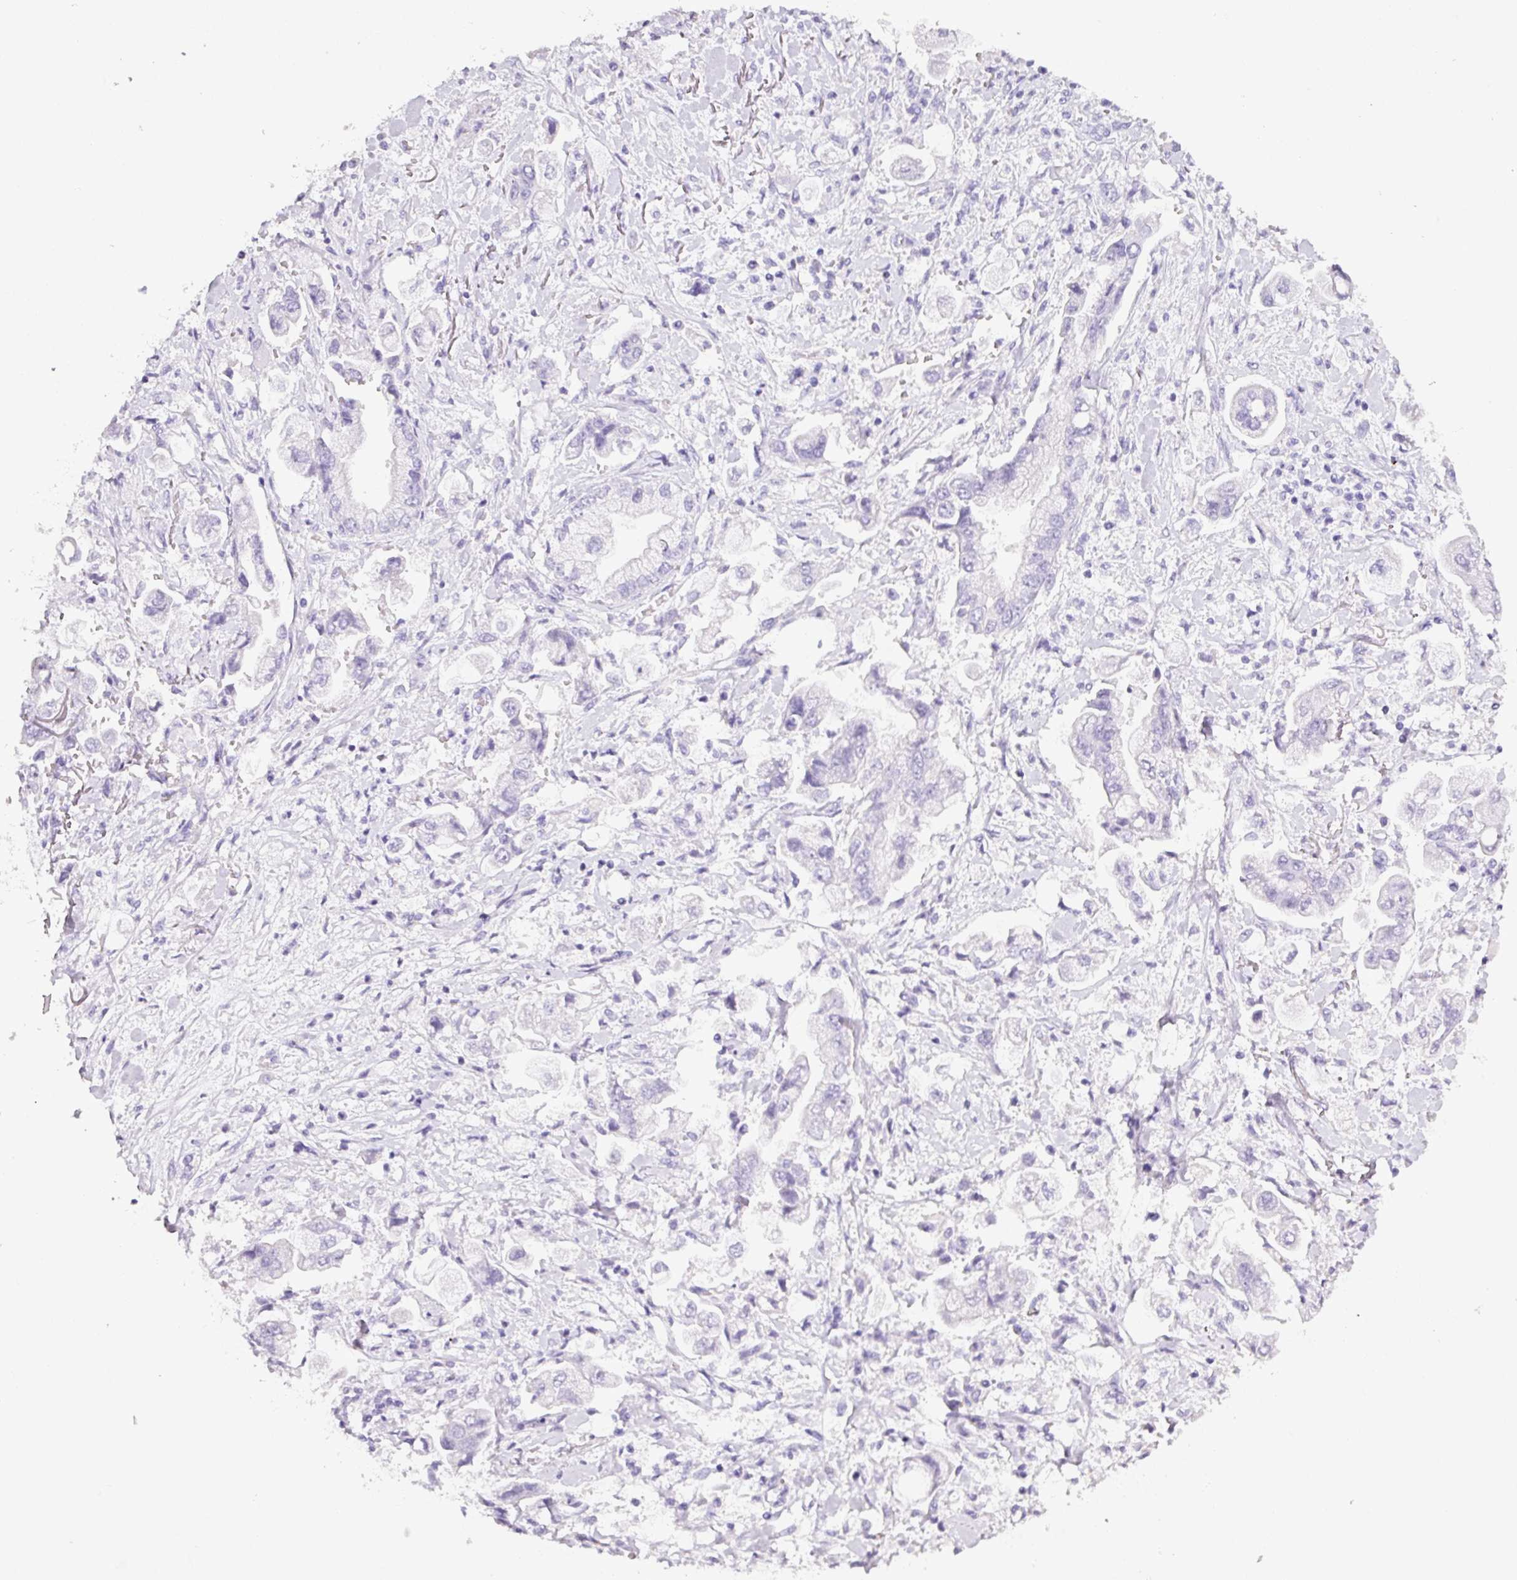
{"staining": {"intensity": "negative", "quantity": "none", "location": "none"}, "tissue": "stomach cancer", "cell_type": "Tumor cells", "image_type": "cancer", "snomed": [{"axis": "morphology", "description": "Adenocarcinoma, NOS"}, {"axis": "topography", "description": "Stomach"}], "caption": "This is an IHC histopathology image of stomach cancer. There is no staining in tumor cells.", "gene": "NAPSA", "patient": {"sex": "male", "age": 62}}